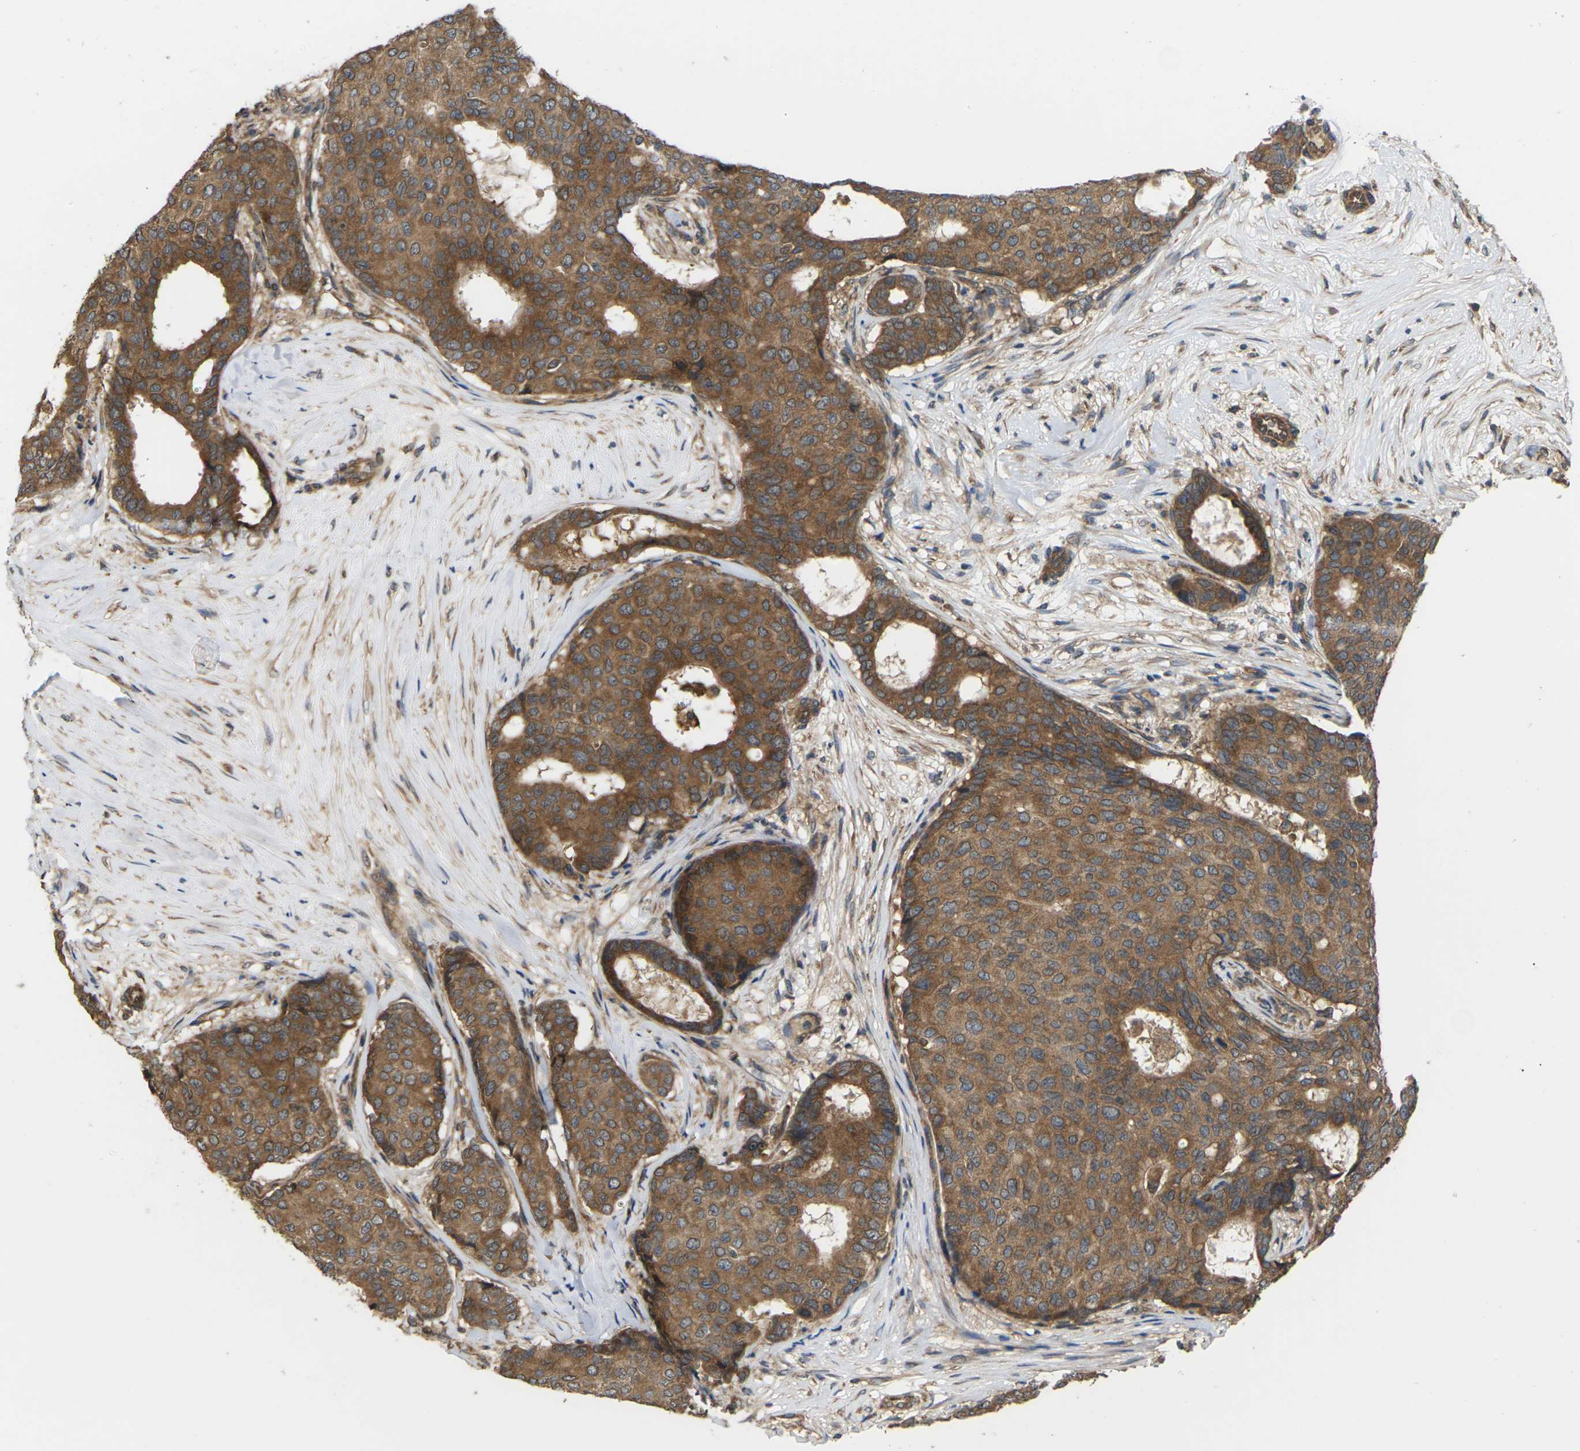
{"staining": {"intensity": "moderate", "quantity": ">75%", "location": "cytoplasmic/membranous"}, "tissue": "breast cancer", "cell_type": "Tumor cells", "image_type": "cancer", "snomed": [{"axis": "morphology", "description": "Duct carcinoma"}, {"axis": "topography", "description": "Breast"}], "caption": "Moderate cytoplasmic/membranous expression for a protein is identified in approximately >75% of tumor cells of breast cancer (invasive ductal carcinoma) using immunohistochemistry.", "gene": "NRAS", "patient": {"sex": "female", "age": 75}}